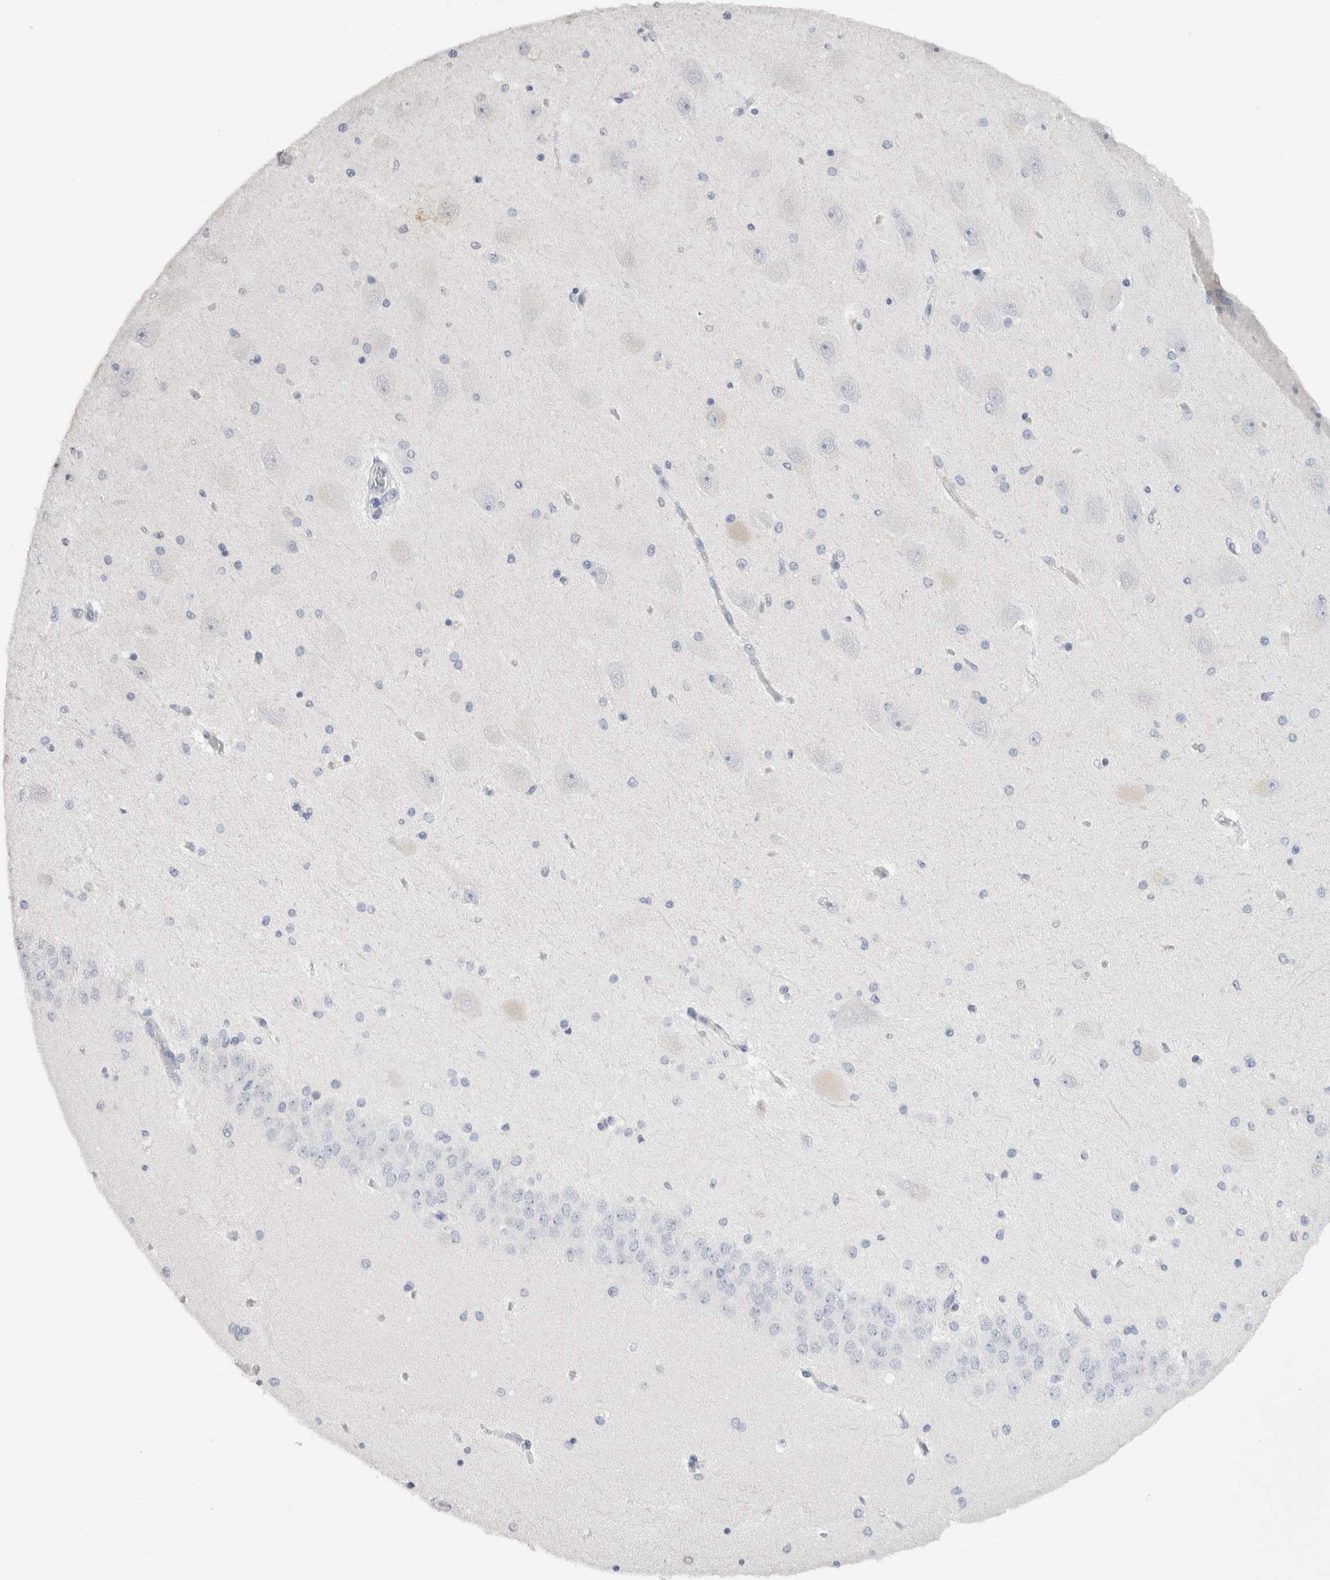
{"staining": {"intensity": "negative", "quantity": "none", "location": "none"}, "tissue": "hippocampus", "cell_type": "Glial cells", "image_type": "normal", "snomed": [{"axis": "morphology", "description": "Normal tissue, NOS"}, {"axis": "topography", "description": "Hippocampus"}], "caption": "High magnification brightfield microscopy of unremarkable hippocampus stained with DAB (brown) and counterstained with hematoxylin (blue): glial cells show no significant positivity.", "gene": "LAMP3", "patient": {"sex": "female", "age": 54}}